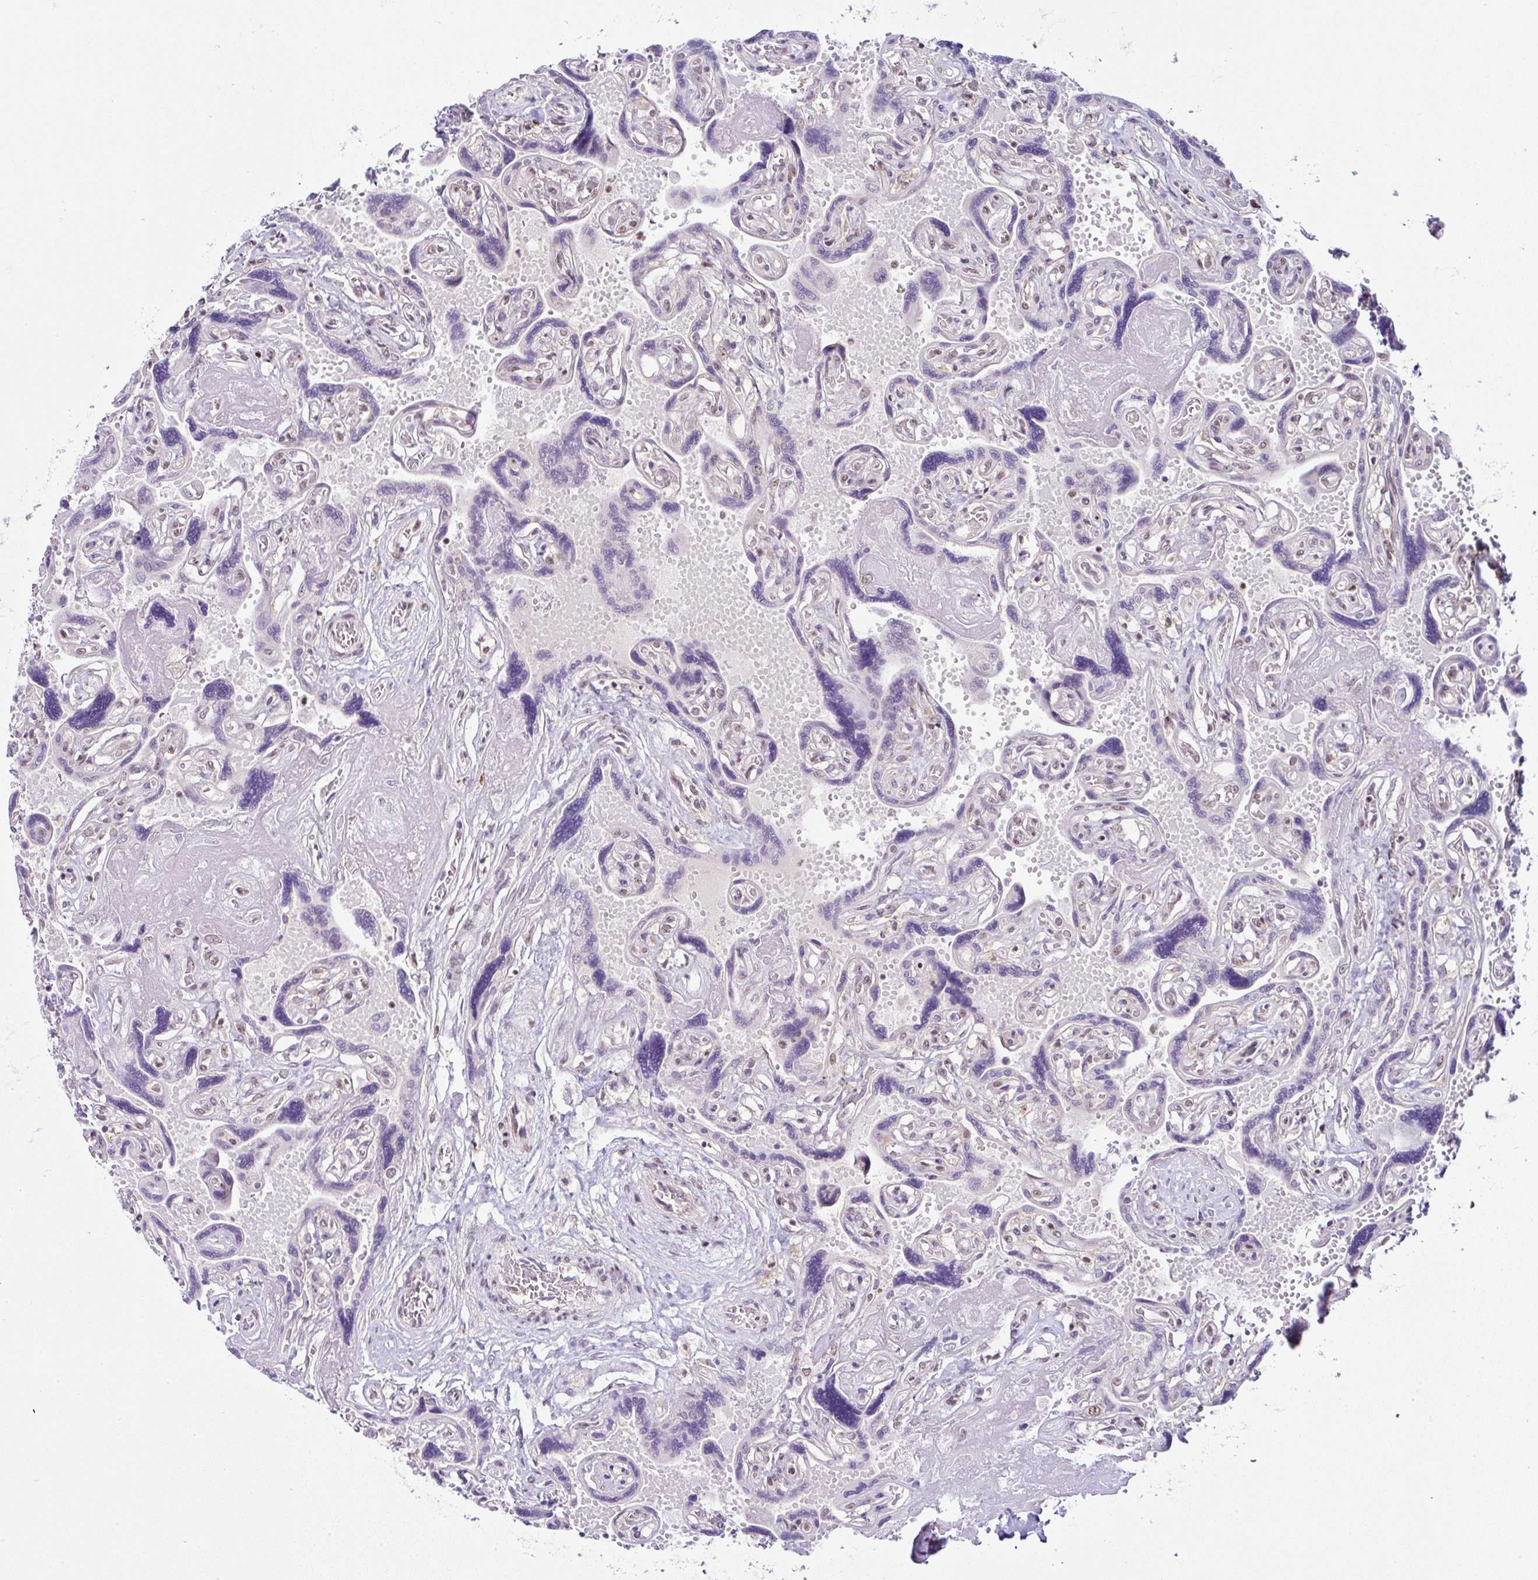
{"staining": {"intensity": "moderate", "quantity": "25%-75%", "location": "nuclear"}, "tissue": "placenta", "cell_type": "Trophoblastic cells", "image_type": "normal", "snomed": [{"axis": "morphology", "description": "Normal tissue, NOS"}, {"axis": "topography", "description": "Placenta"}], "caption": "Protein expression analysis of unremarkable human placenta reveals moderate nuclear expression in about 25%-75% of trophoblastic cells.", "gene": "PTPN2", "patient": {"sex": "female", "age": 32}}